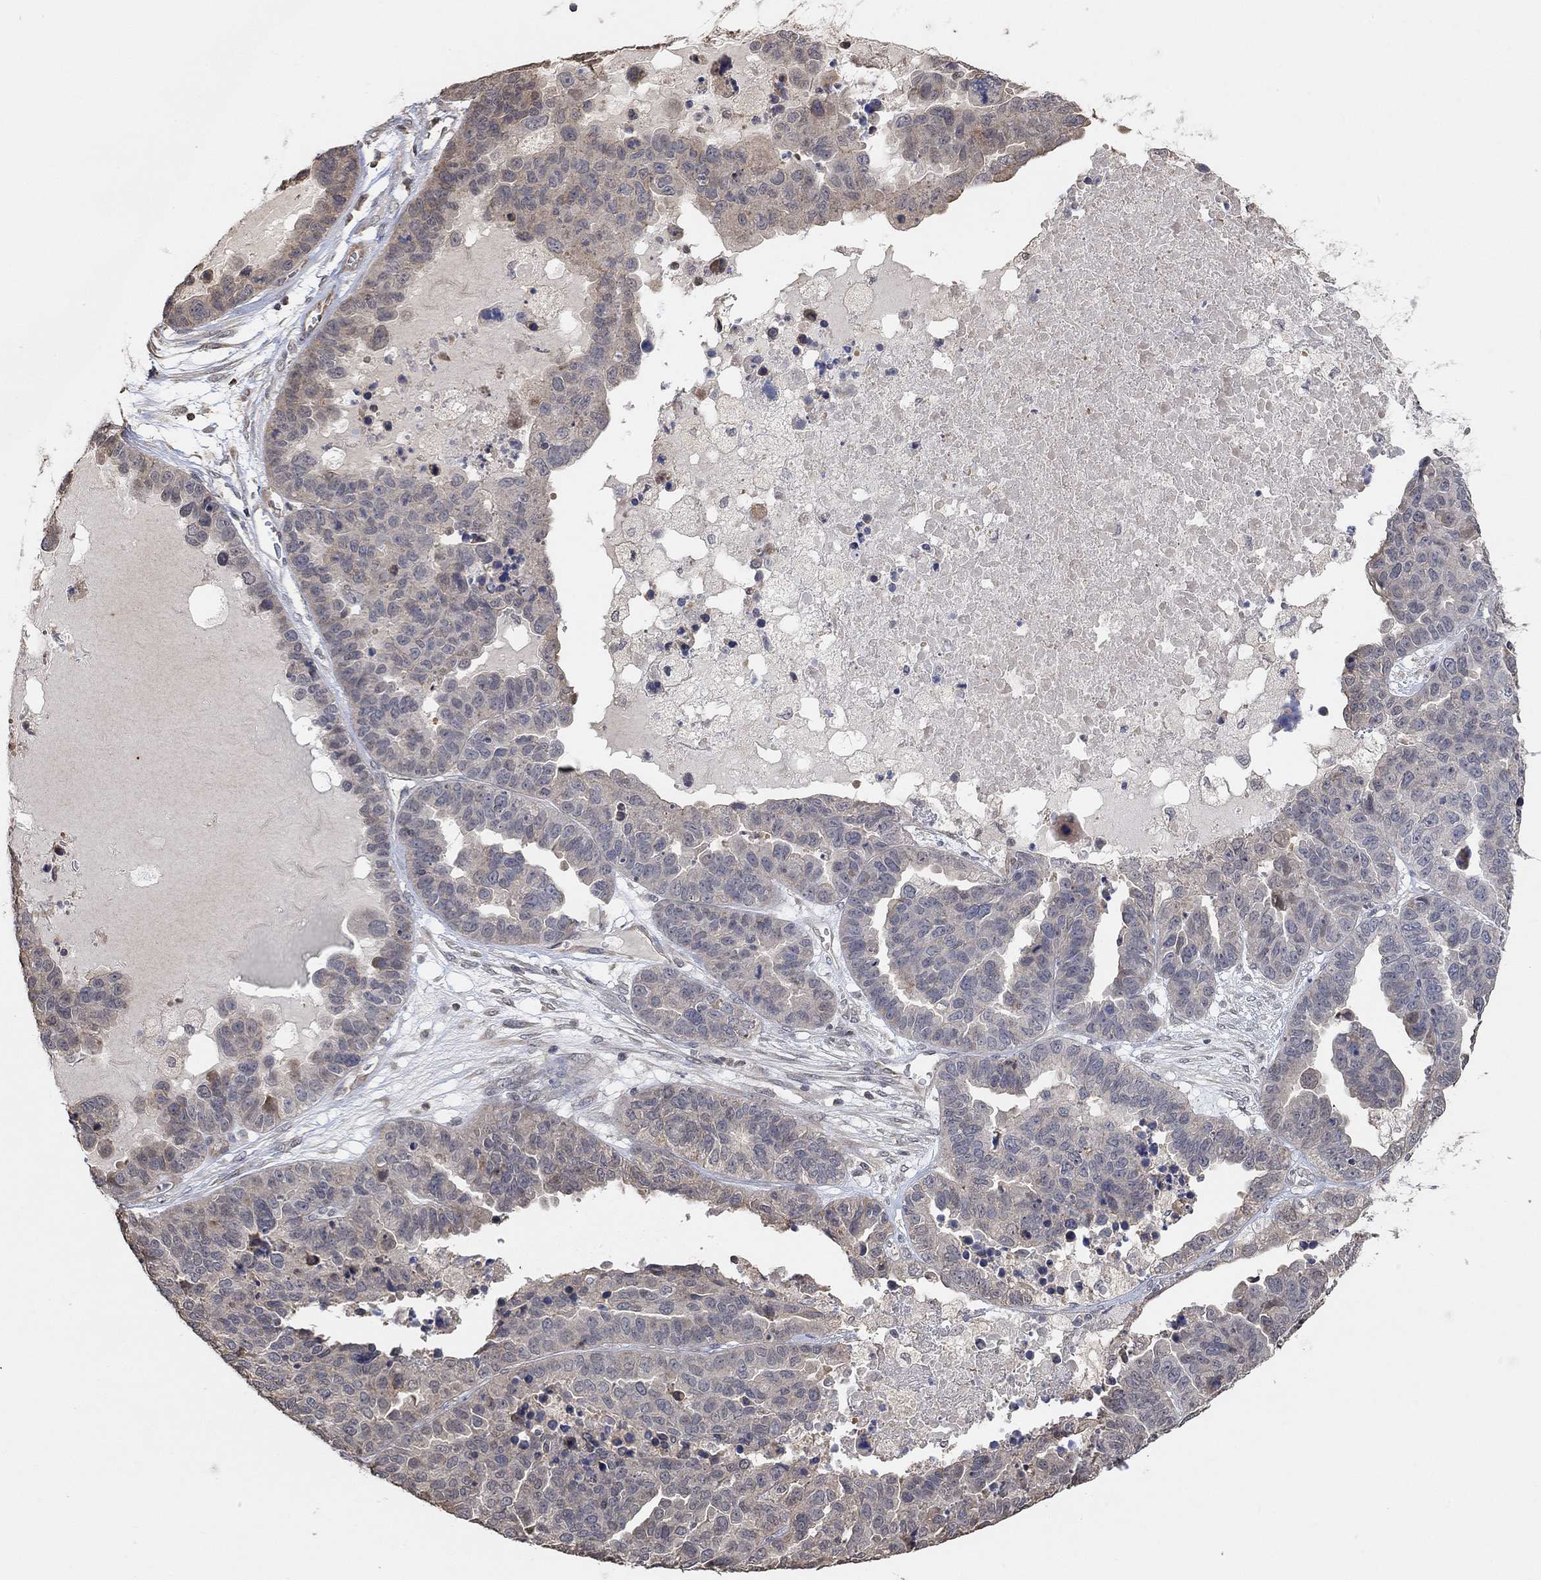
{"staining": {"intensity": "negative", "quantity": "none", "location": "none"}, "tissue": "ovarian cancer", "cell_type": "Tumor cells", "image_type": "cancer", "snomed": [{"axis": "morphology", "description": "Cystadenocarcinoma, serous, NOS"}, {"axis": "topography", "description": "Ovary"}], "caption": "Immunohistochemical staining of serous cystadenocarcinoma (ovarian) exhibits no significant expression in tumor cells.", "gene": "UNC5B", "patient": {"sex": "female", "age": 87}}